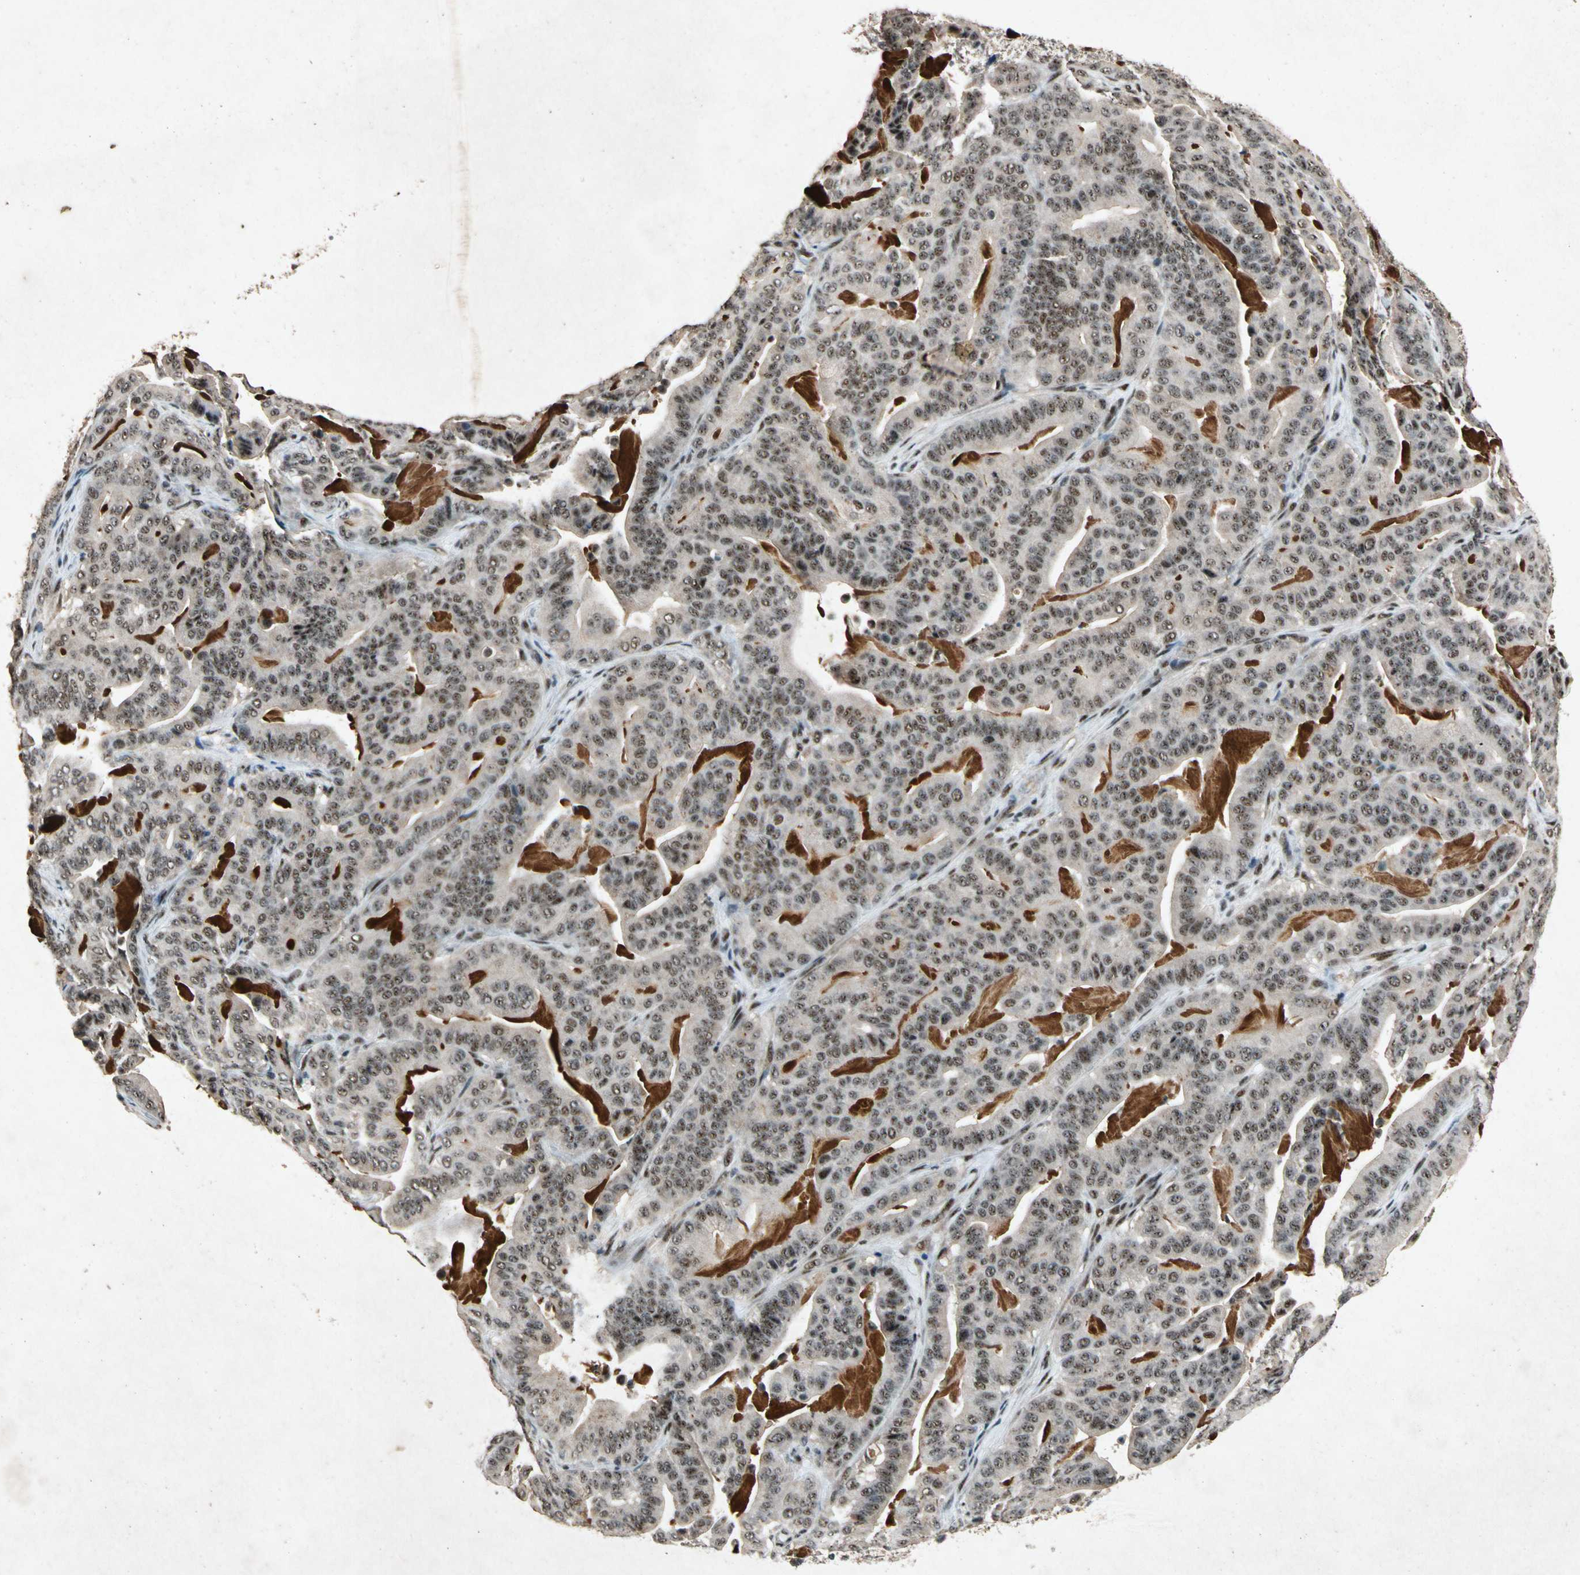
{"staining": {"intensity": "moderate", "quantity": ">75%", "location": "nuclear"}, "tissue": "pancreatic cancer", "cell_type": "Tumor cells", "image_type": "cancer", "snomed": [{"axis": "morphology", "description": "Adenocarcinoma, NOS"}, {"axis": "topography", "description": "Pancreas"}], "caption": "A histopathology image of adenocarcinoma (pancreatic) stained for a protein reveals moderate nuclear brown staining in tumor cells. The staining was performed using DAB to visualize the protein expression in brown, while the nuclei were stained in blue with hematoxylin (Magnification: 20x).", "gene": "PML", "patient": {"sex": "male", "age": 63}}